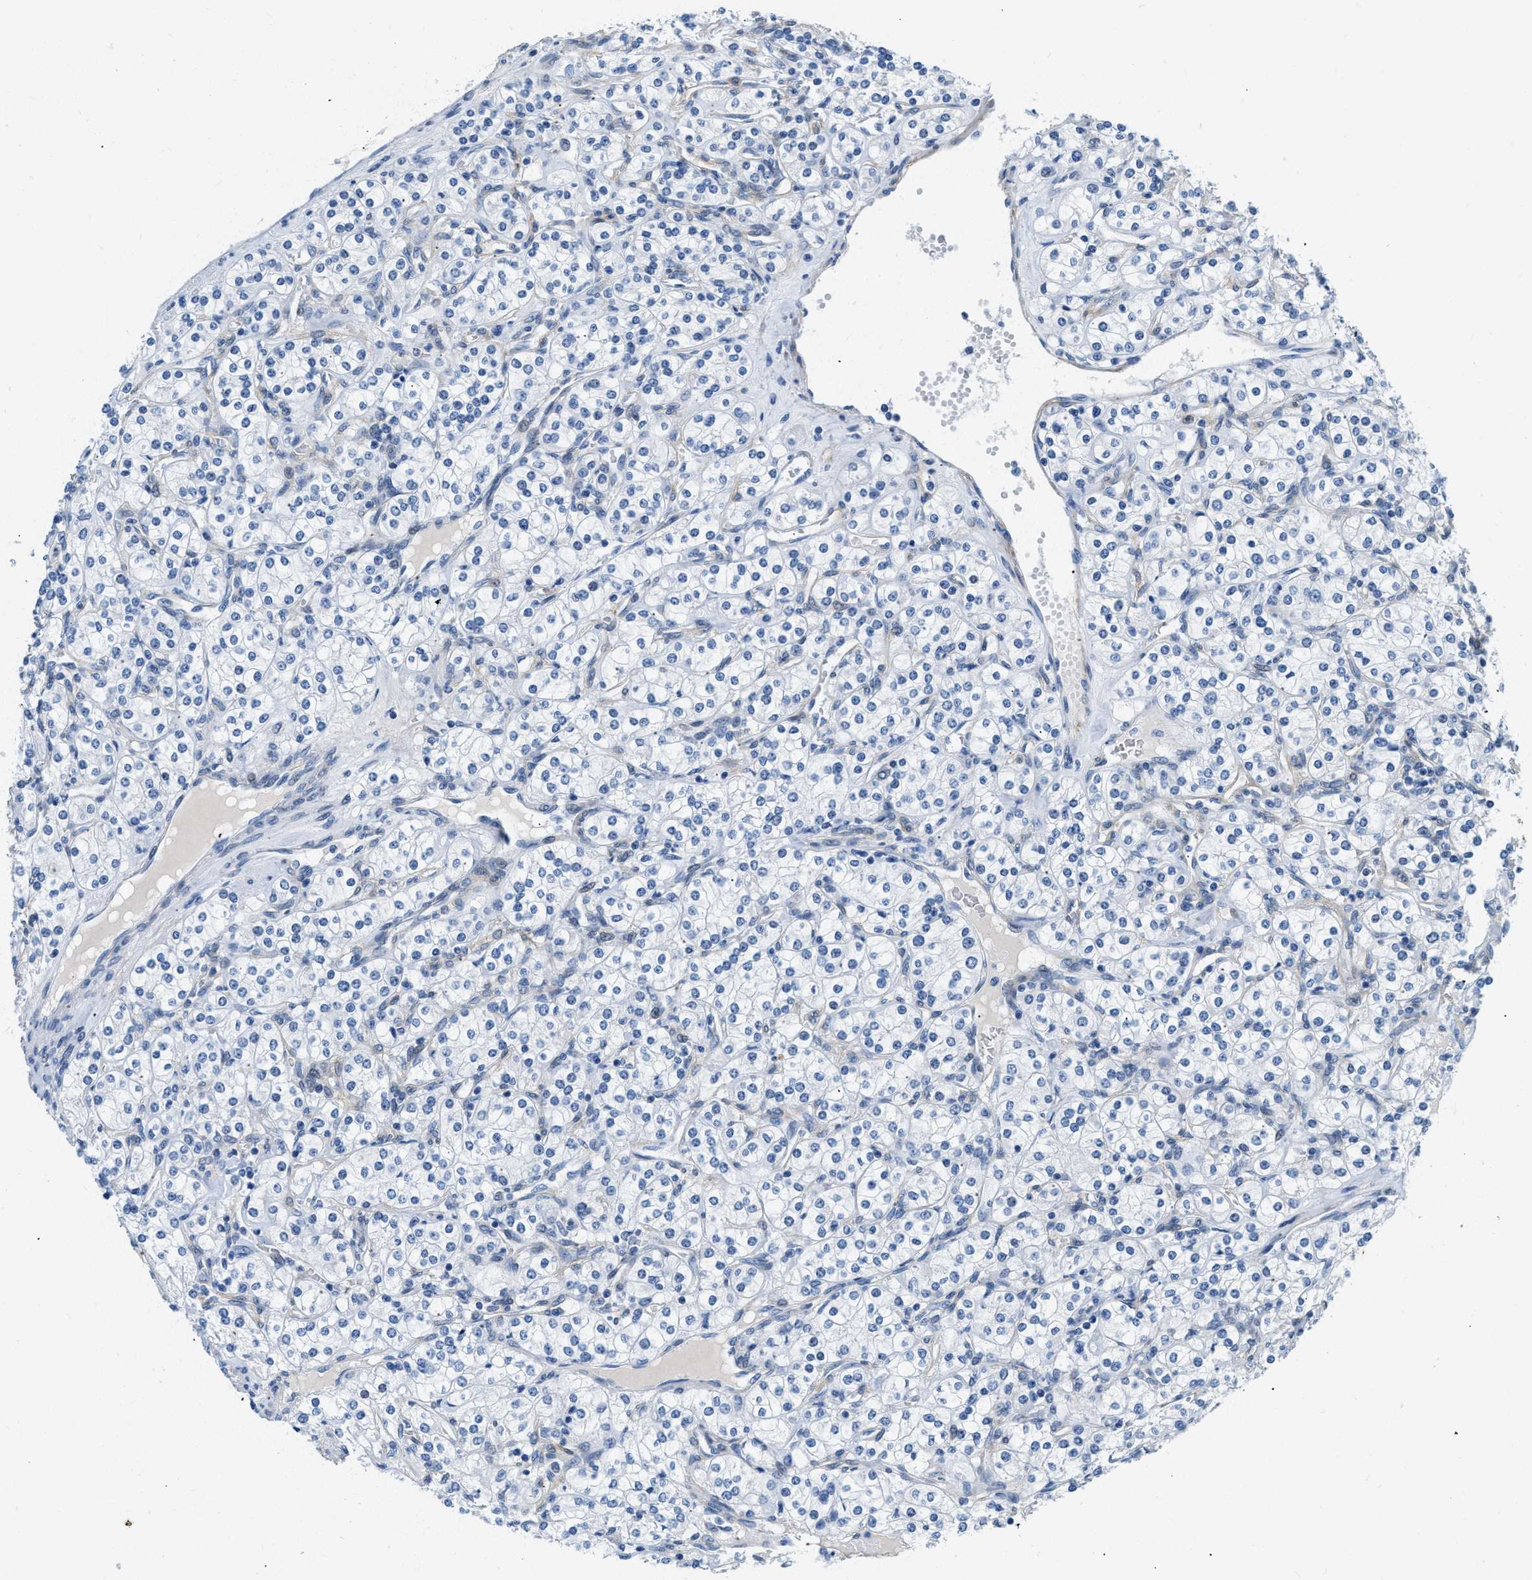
{"staining": {"intensity": "negative", "quantity": "none", "location": "none"}, "tissue": "renal cancer", "cell_type": "Tumor cells", "image_type": "cancer", "snomed": [{"axis": "morphology", "description": "Adenocarcinoma, NOS"}, {"axis": "topography", "description": "Kidney"}], "caption": "Tumor cells are negative for brown protein staining in renal cancer (adenocarcinoma). (Stains: DAB immunohistochemistry with hematoxylin counter stain, Microscopy: brightfield microscopy at high magnification).", "gene": "PDGFRB", "patient": {"sex": "male", "age": 77}}